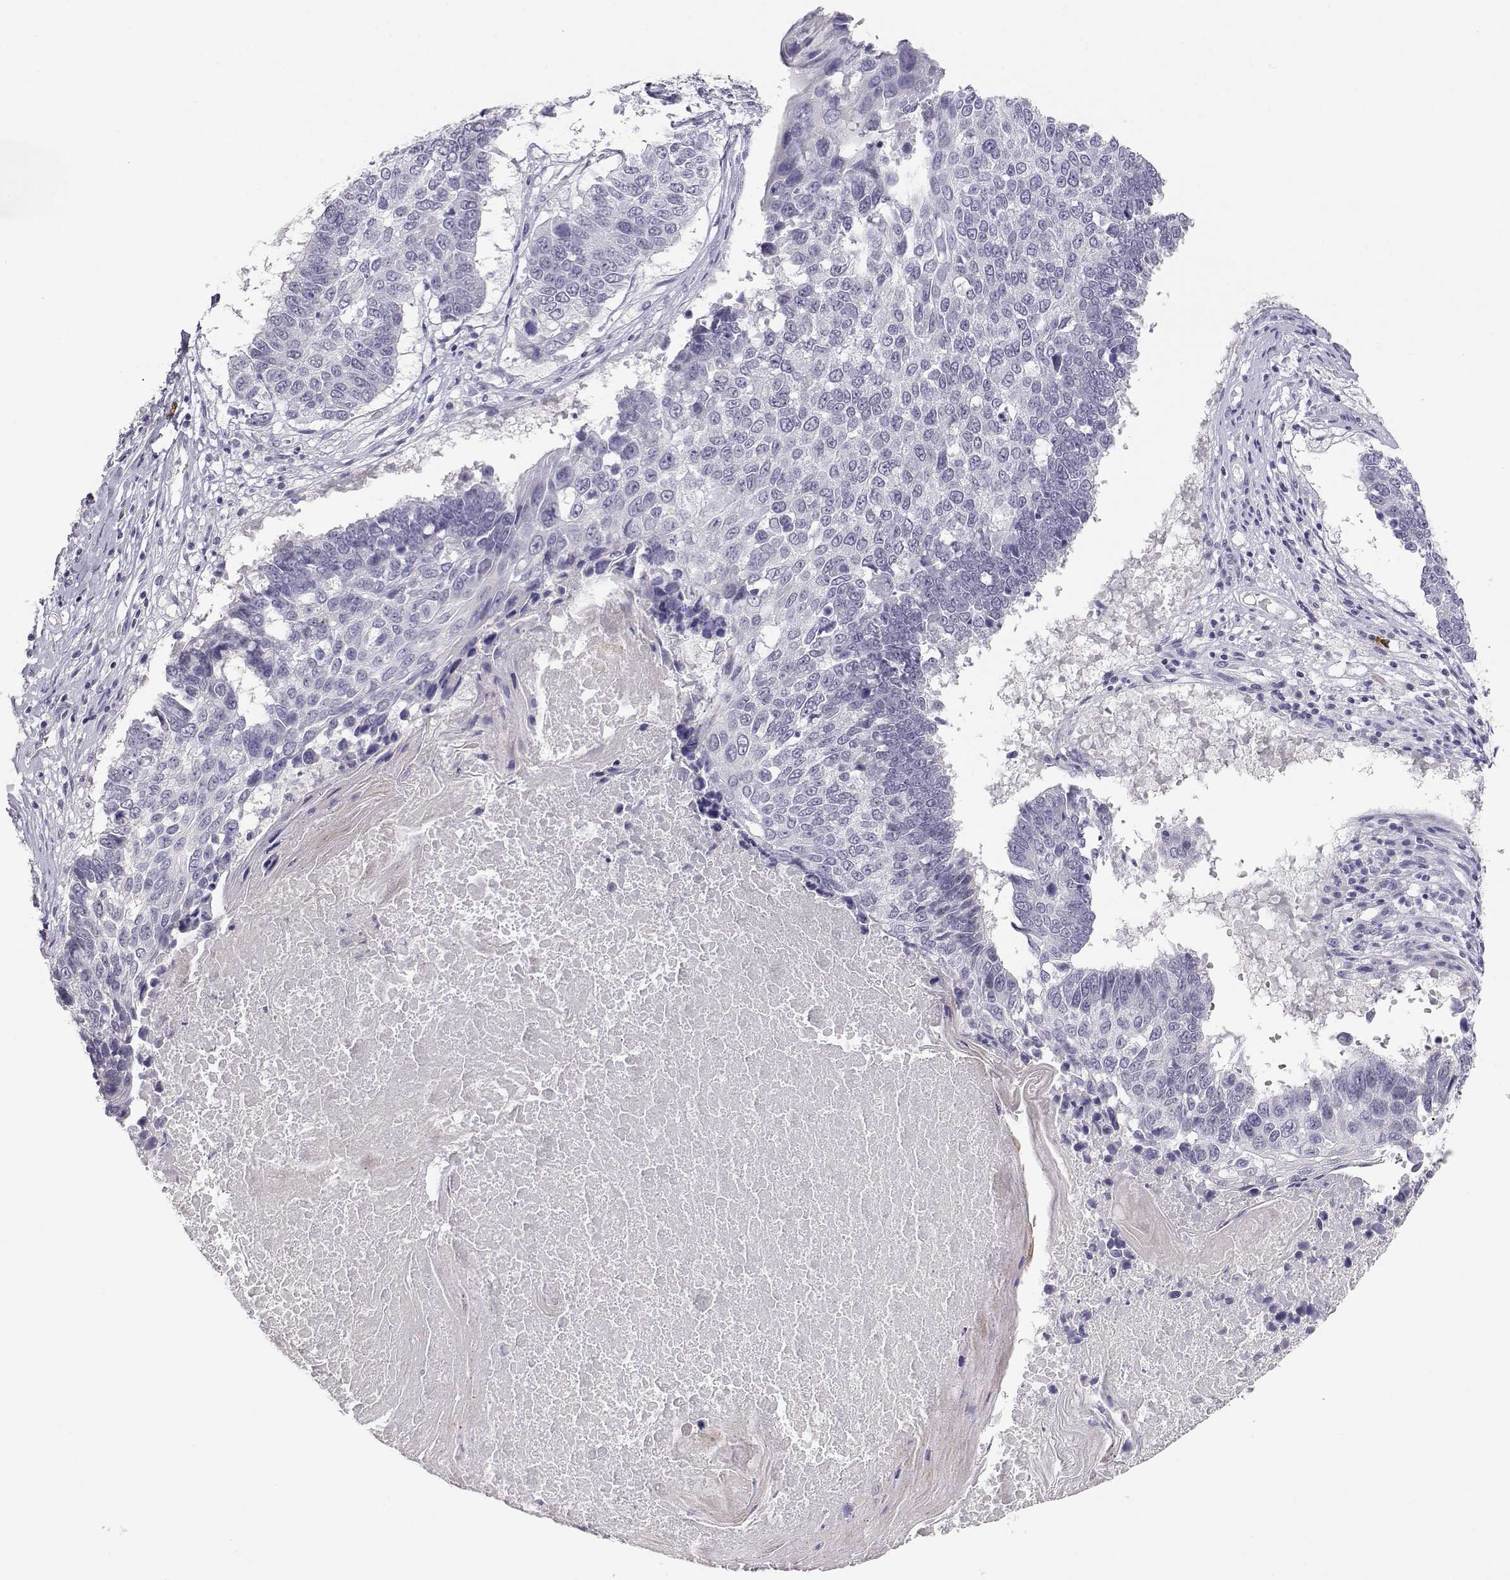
{"staining": {"intensity": "negative", "quantity": "none", "location": "none"}, "tissue": "lung cancer", "cell_type": "Tumor cells", "image_type": "cancer", "snomed": [{"axis": "morphology", "description": "Squamous cell carcinoma, NOS"}, {"axis": "topography", "description": "Lung"}], "caption": "A histopathology image of squamous cell carcinoma (lung) stained for a protein exhibits no brown staining in tumor cells.", "gene": "CDHR1", "patient": {"sex": "male", "age": 73}}